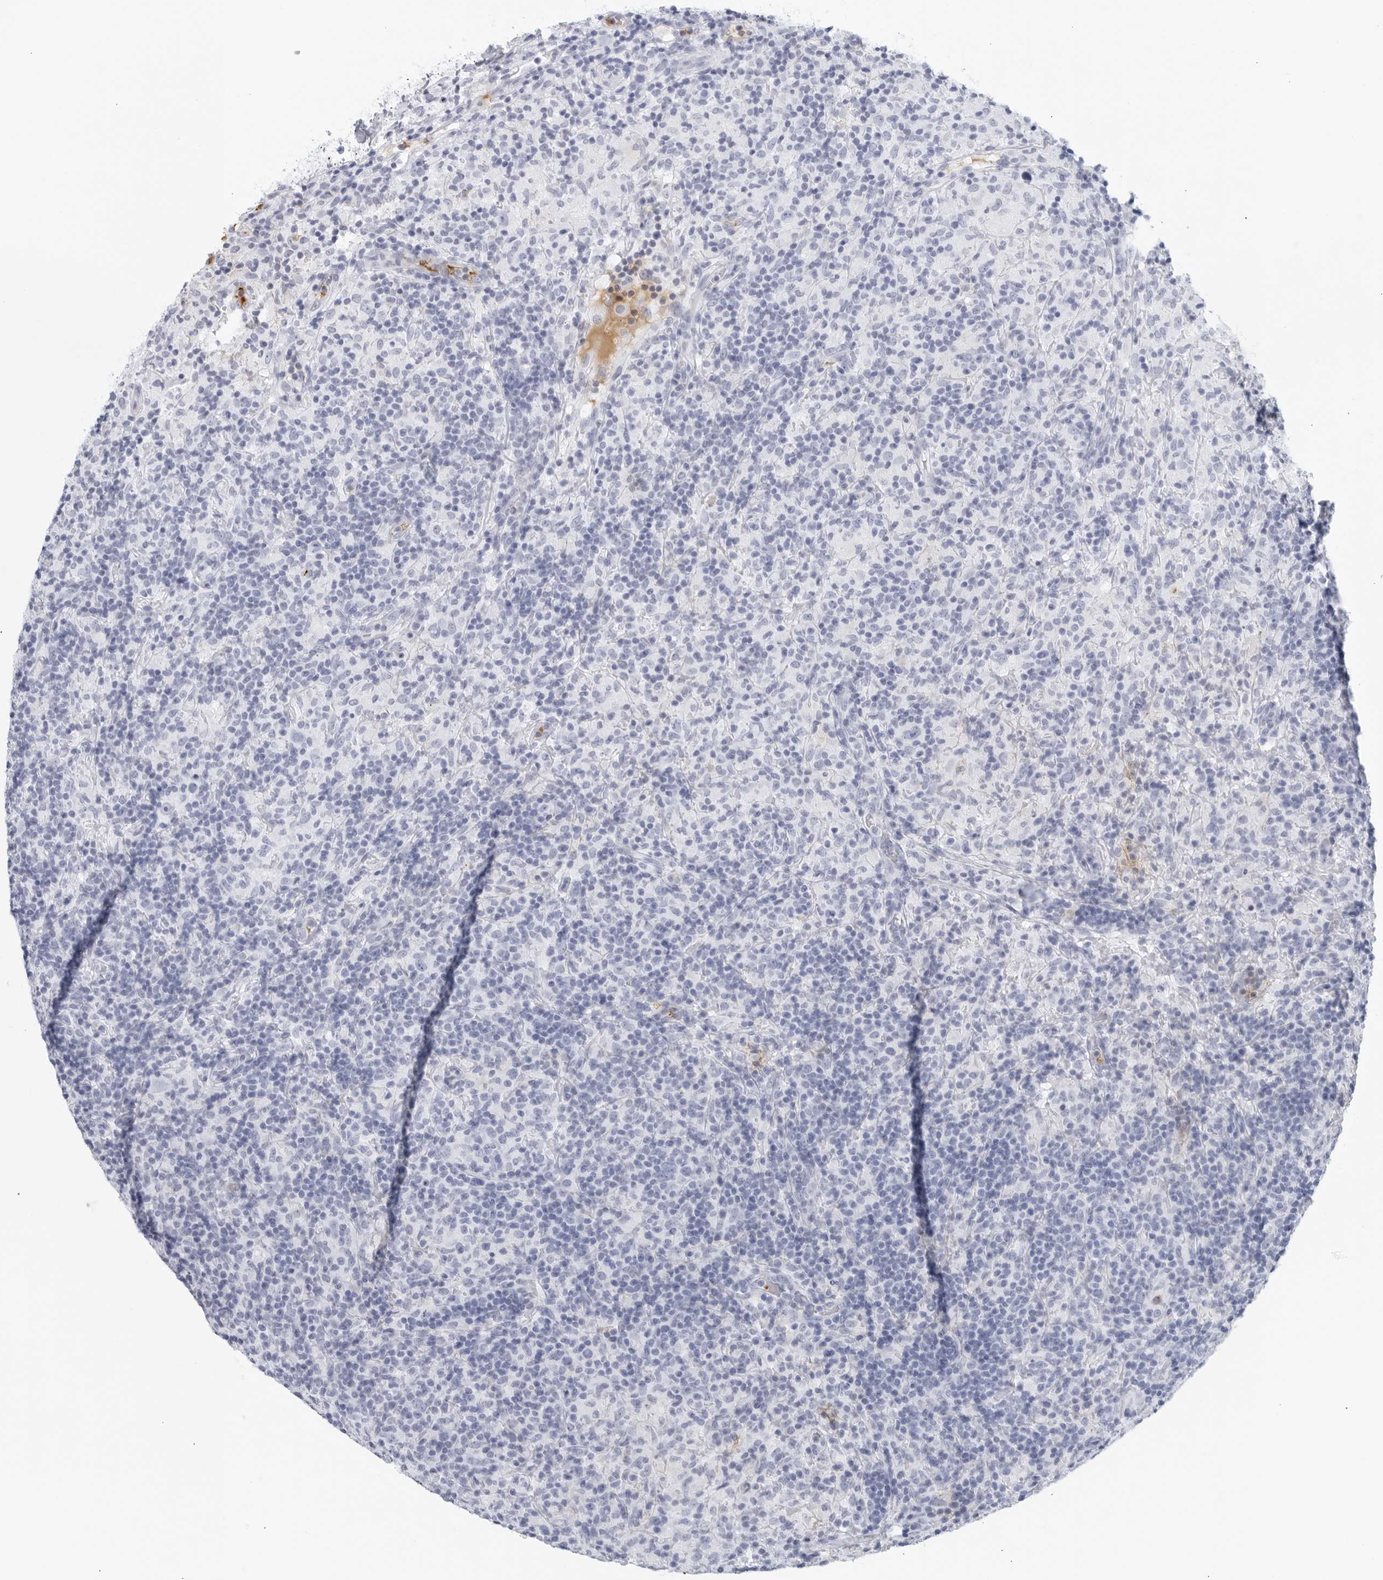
{"staining": {"intensity": "negative", "quantity": "none", "location": "none"}, "tissue": "lymphoma", "cell_type": "Tumor cells", "image_type": "cancer", "snomed": [{"axis": "morphology", "description": "Hodgkin's disease, NOS"}, {"axis": "topography", "description": "Lymph node"}], "caption": "This is a image of IHC staining of lymphoma, which shows no expression in tumor cells.", "gene": "FGG", "patient": {"sex": "male", "age": 70}}